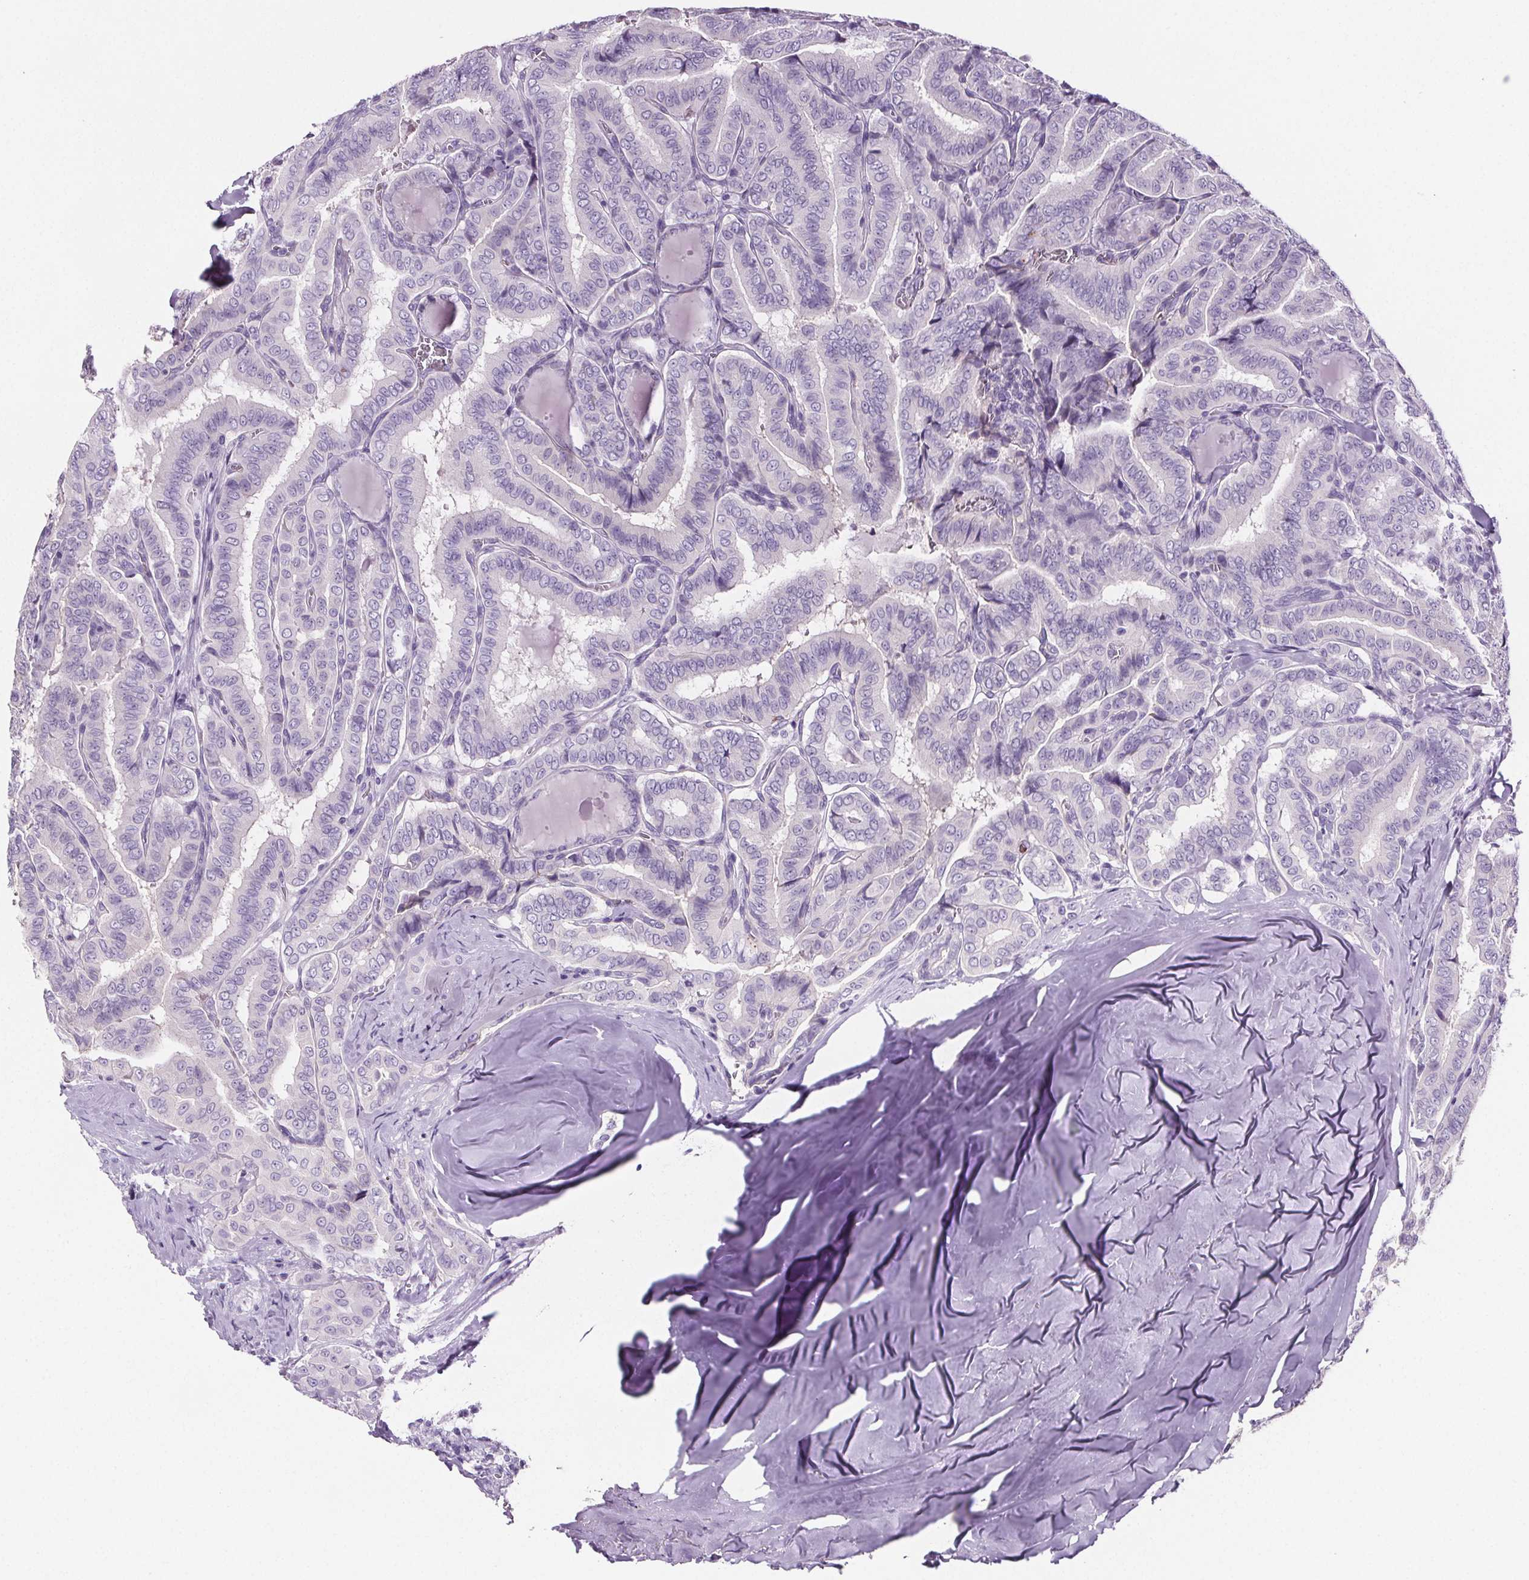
{"staining": {"intensity": "negative", "quantity": "none", "location": "none"}, "tissue": "thyroid cancer", "cell_type": "Tumor cells", "image_type": "cancer", "snomed": [{"axis": "morphology", "description": "Papillary adenocarcinoma, NOS"}, {"axis": "morphology", "description": "Papillary adenoma metastatic"}, {"axis": "topography", "description": "Thyroid gland"}], "caption": "Image shows no protein expression in tumor cells of papillary adenoma metastatic (thyroid) tissue.", "gene": "CD5L", "patient": {"sex": "female", "age": 50}}